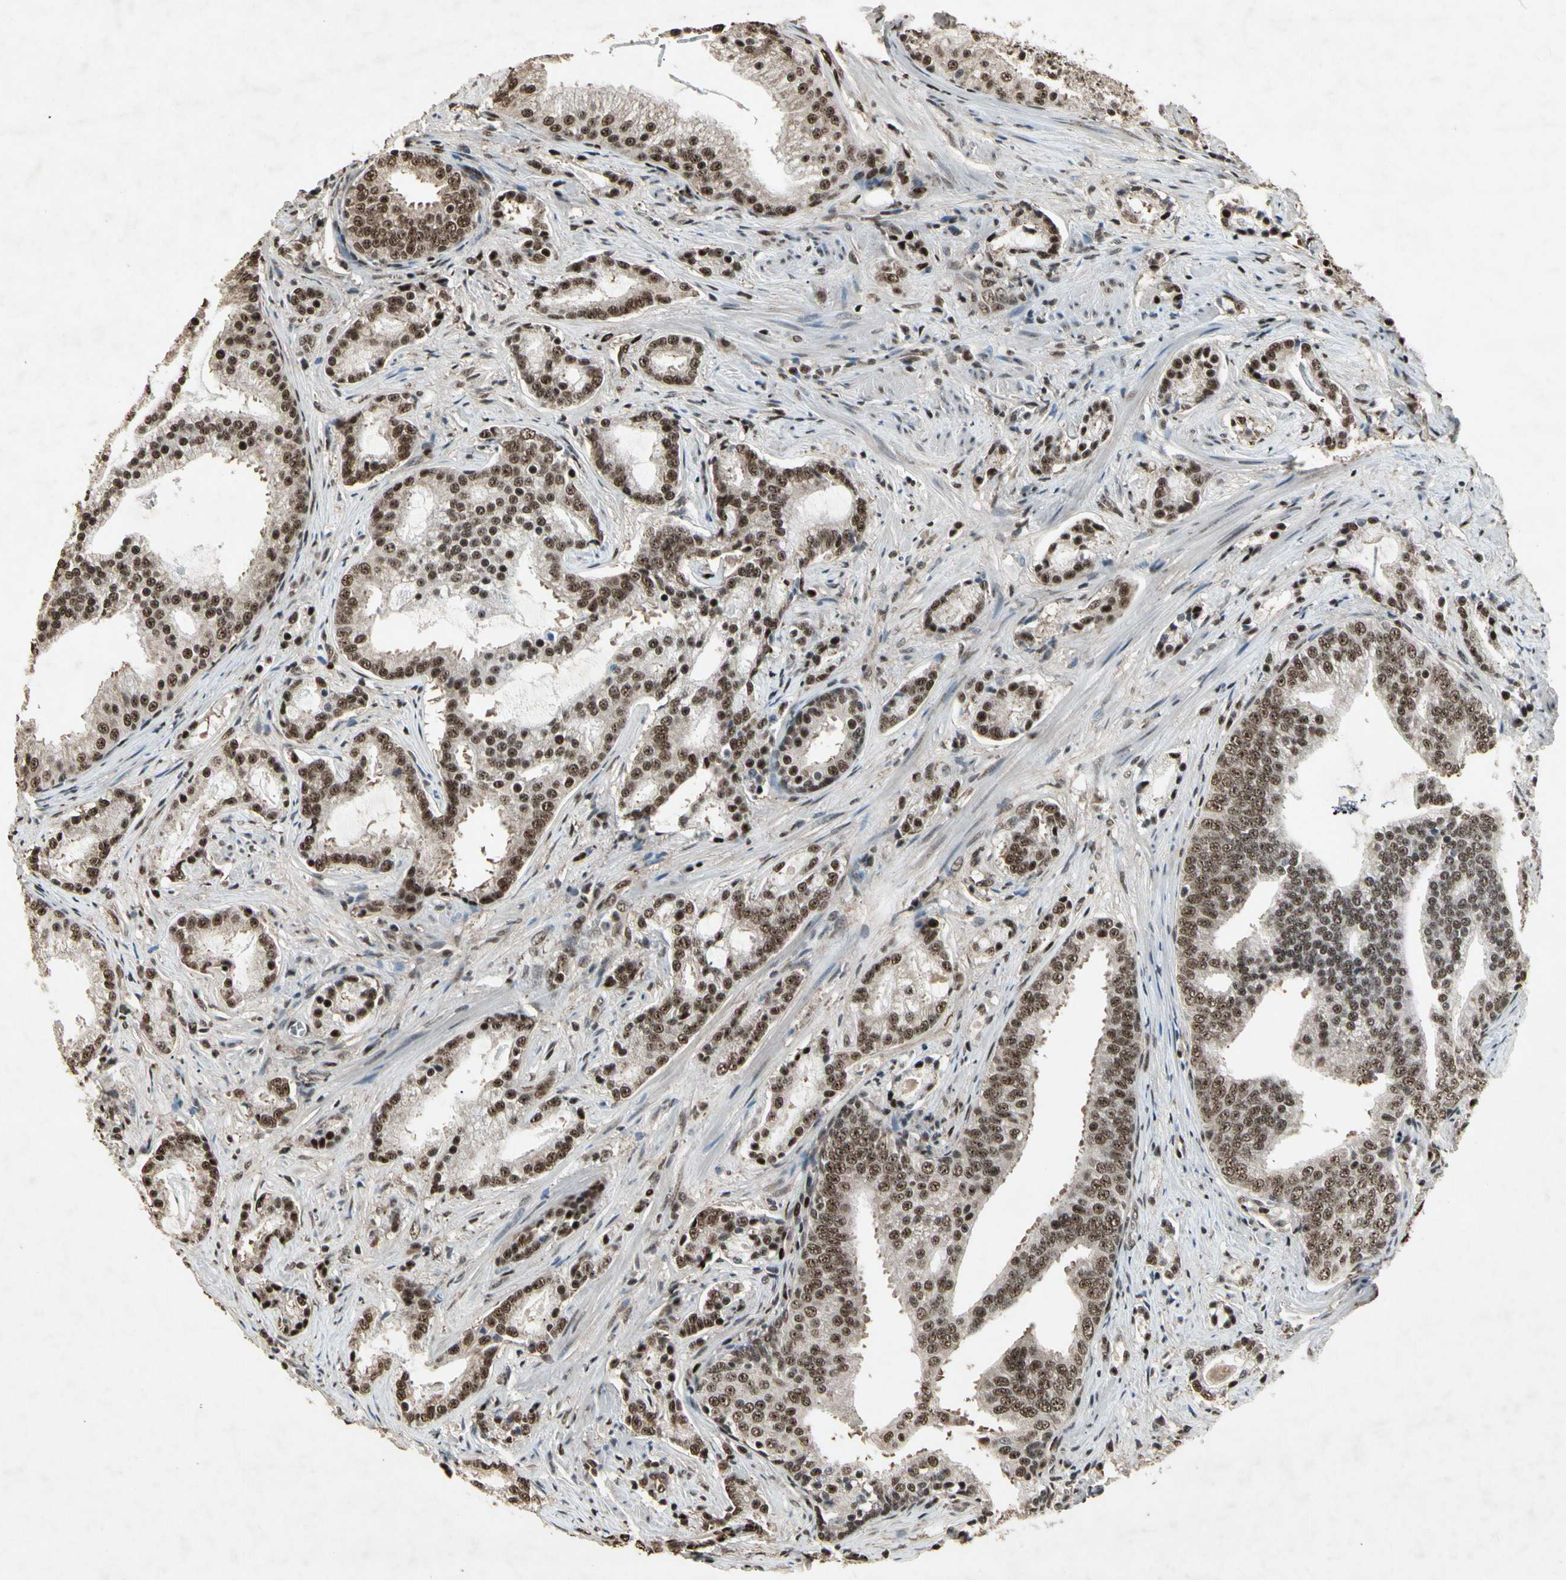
{"staining": {"intensity": "strong", "quantity": ">75%", "location": "nuclear"}, "tissue": "prostate cancer", "cell_type": "Tumor cells", "image_type": "cancer", "snomed": [{"axis": "morphology", "description": "Adenocarcinoma, Low grade"}, {"axis": "topography", "description": "Prostate"}], "caption": "Approximately >75% of tumor cells in prostate adenocarcinoma (low-grade) reveal strong nuclear protein expression as visualized by brown immunohistochemical staining.", "gene": "TBX2", "patient": {"sex": "male", "age": 58}}